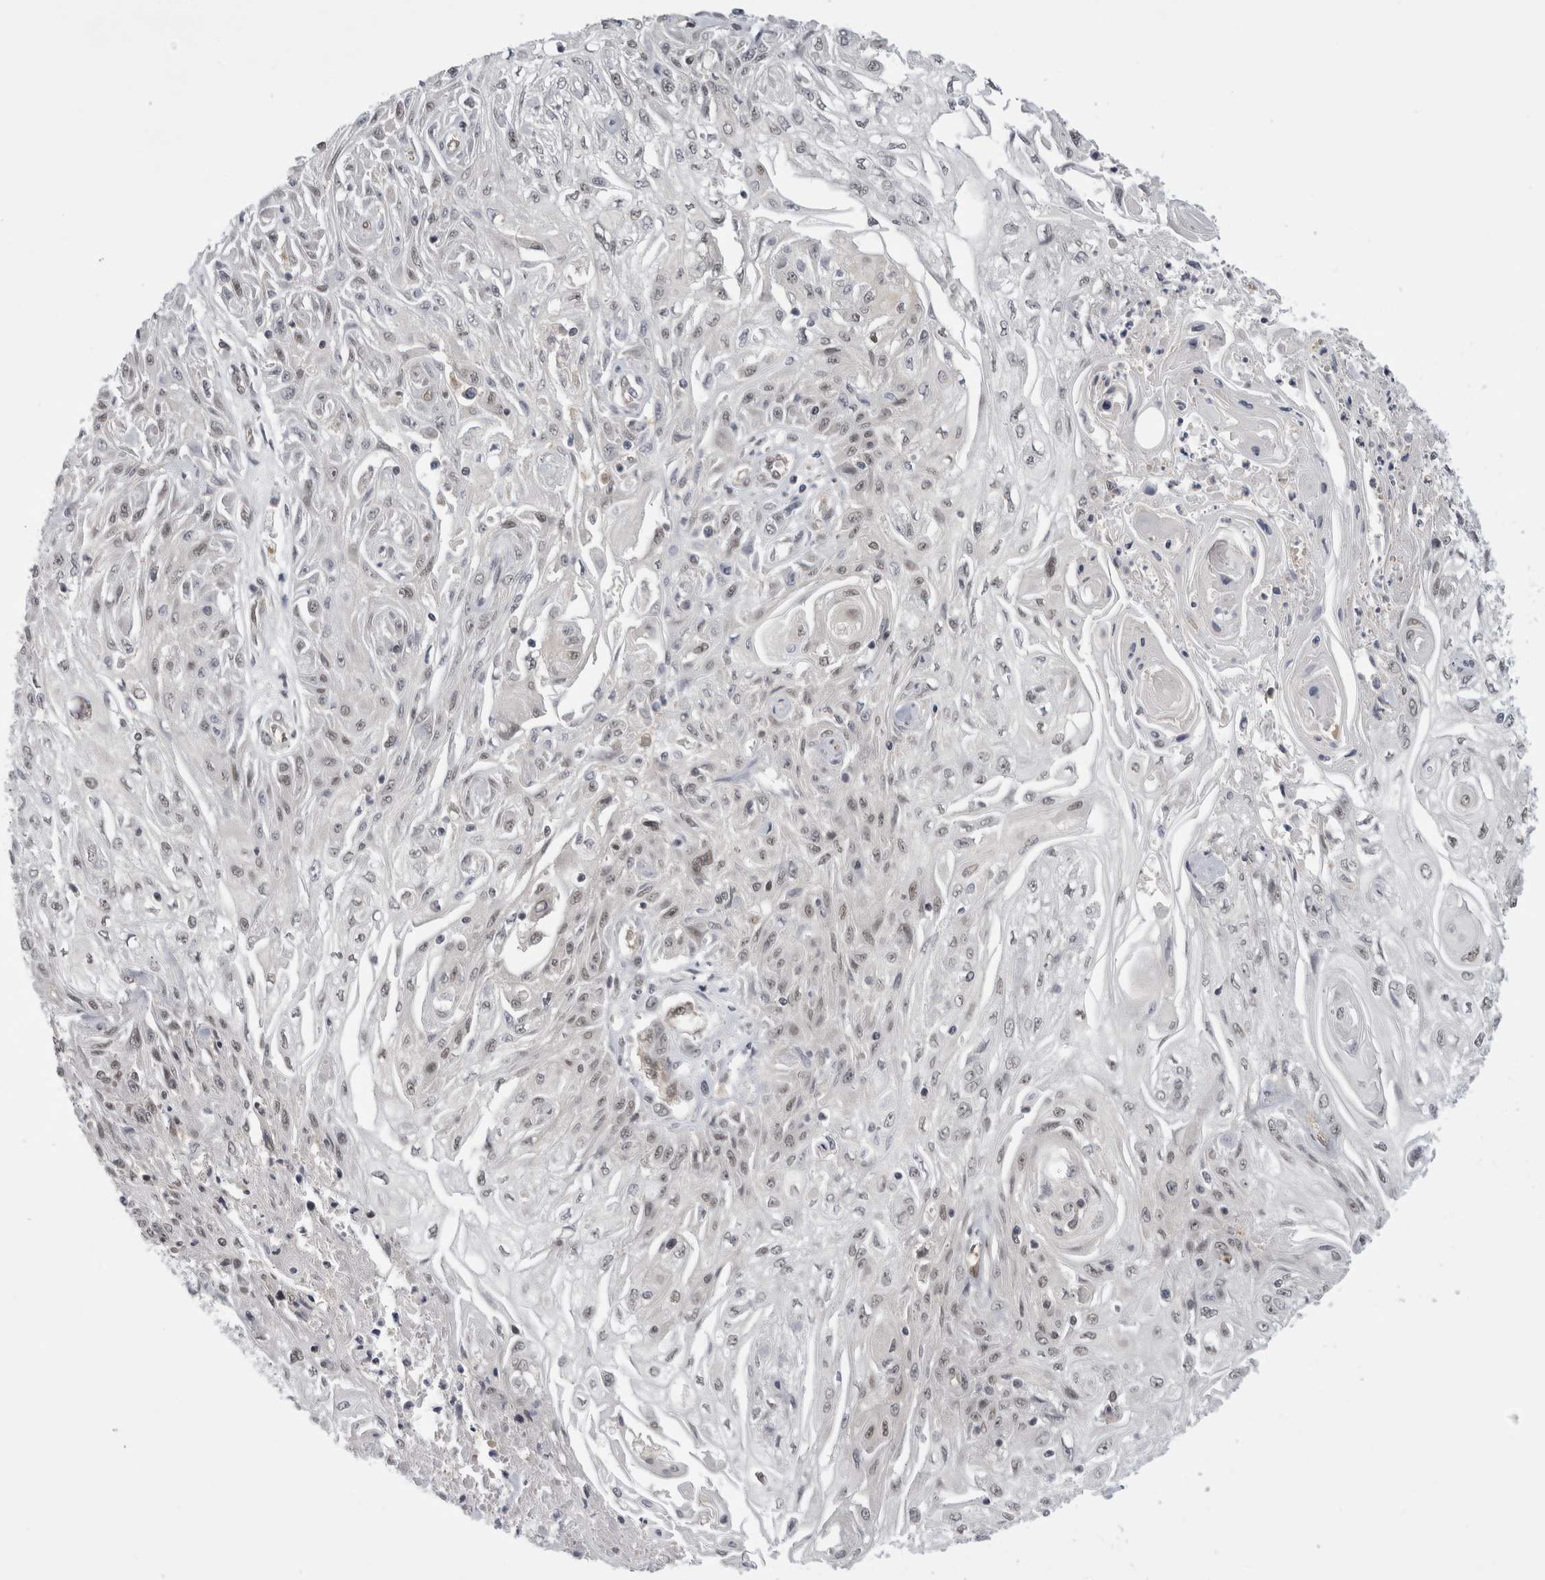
{"staining": {"intensity": "weak", "quantity": ">75%", "location": "nuclear"}, "tissue": "skin cancer", "cell_type": "Tumor cells", "image_type": "cancer", "snomed": [{"axis": "morphology", "description": "Squamous cell carcinoma, NOS"}, {"axis": "morphology", "description": "Squamous cell carcinoma, metastatic, NOS"}, {"axis": "topography", "description": "Skin"}, {"axis": "topography", "description": "Lymph node"}], "caption": "Immunohistochemical staining of metastatic squamous cell carcinoma (skin) exhibits low levels of weak nuclear expression in approximately >75% of tumor cells.", "gene": "PSMB2", "patient": {"sex": "male", "age": 75}}